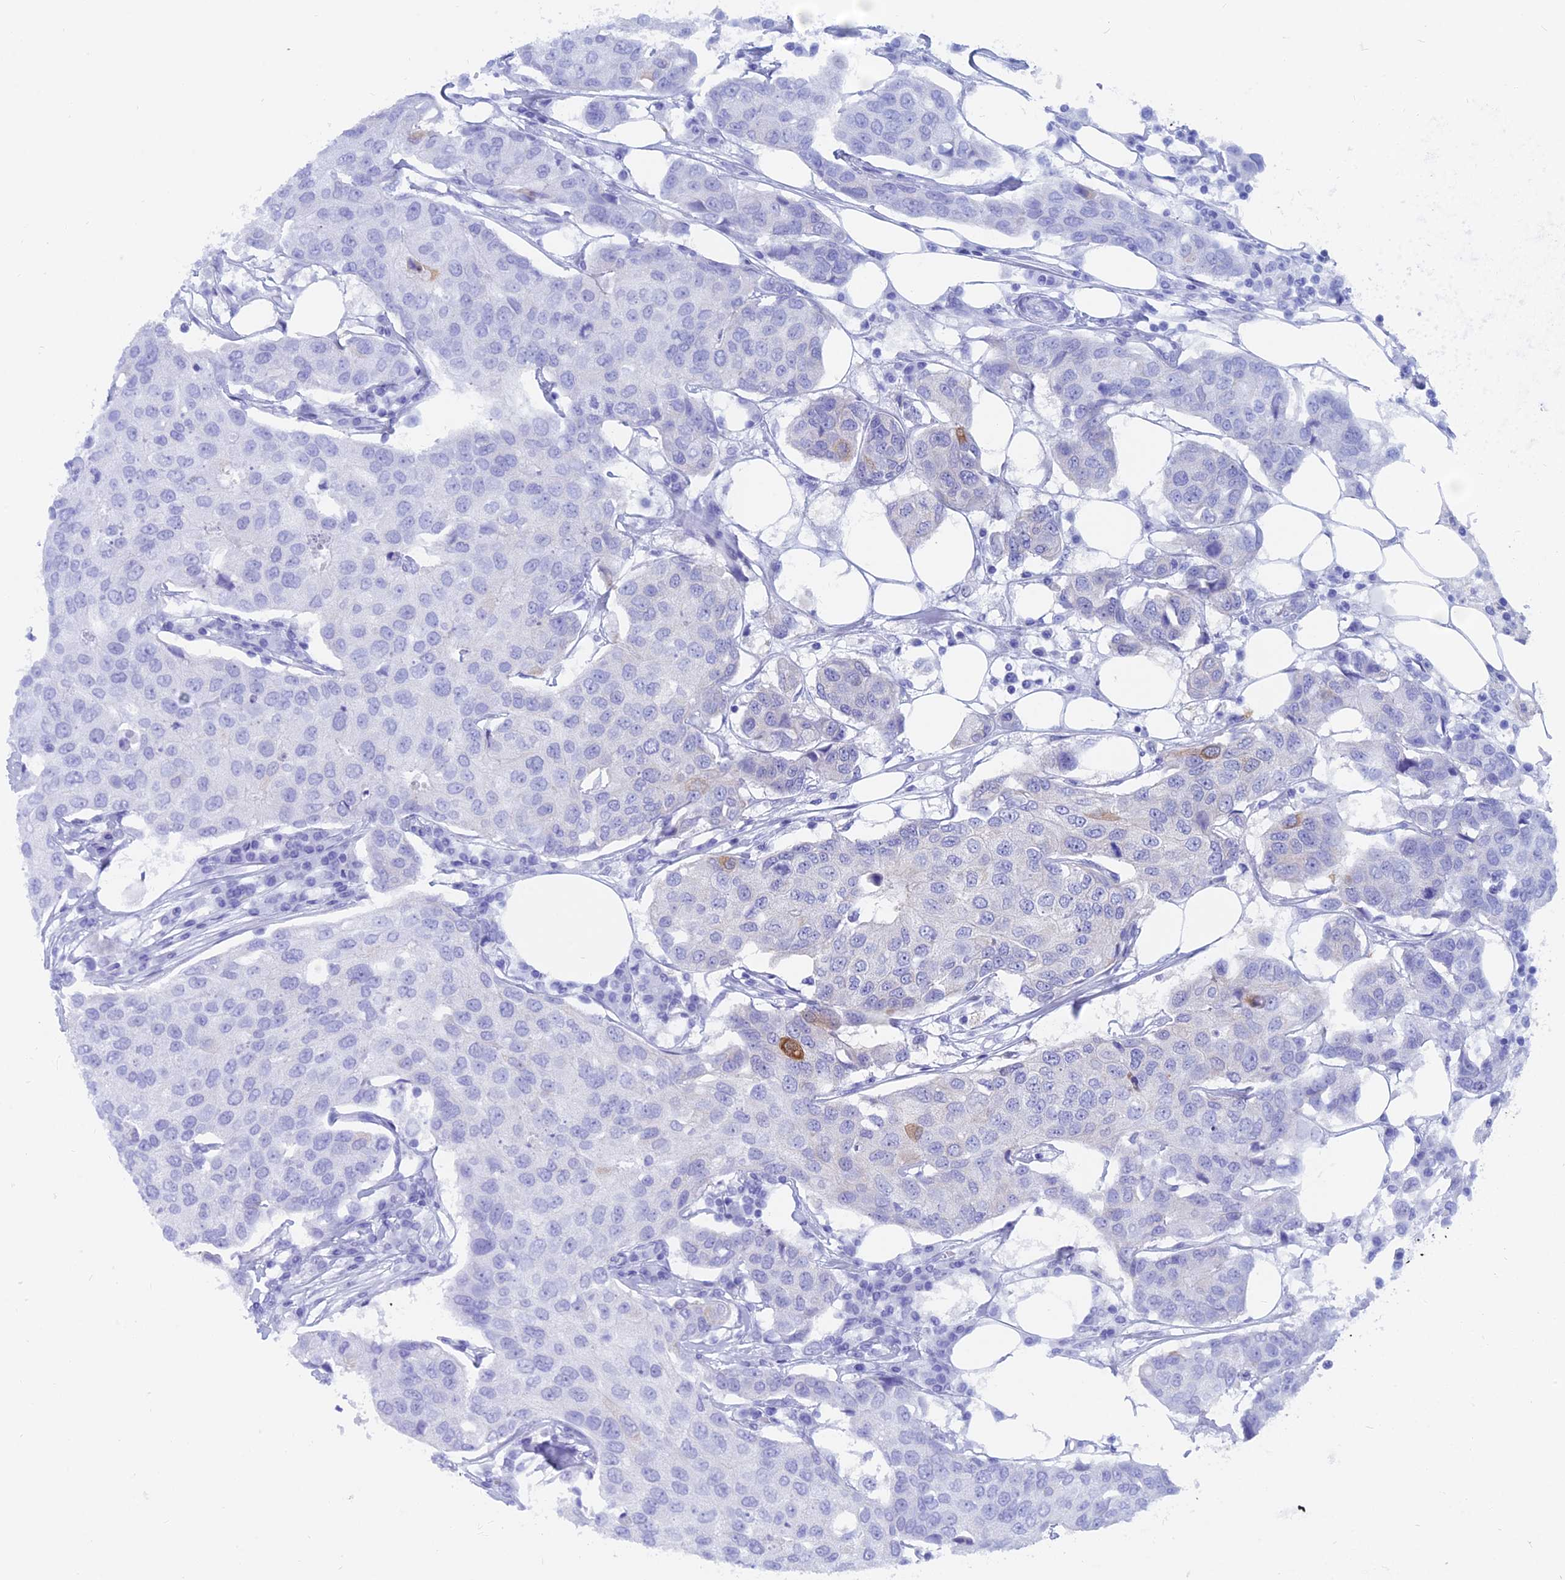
{"staining": {"intensity": "negative", "quantity": "none", "location": "none"}, "tissue": "breast cancer", "cell_type": "Tumor cells", "image_type": "cancer", "snomed": [{"axis": "morphology", "description": "Duct carcinoma"}, {"axis": "topography", "description": "Breast"}], "caption": "Tumor cells are negative for protein expression in human invasive ductal carcinoma (breast).", "gene": "CAPS", "patient": {"sex": "female", "age": 80}}